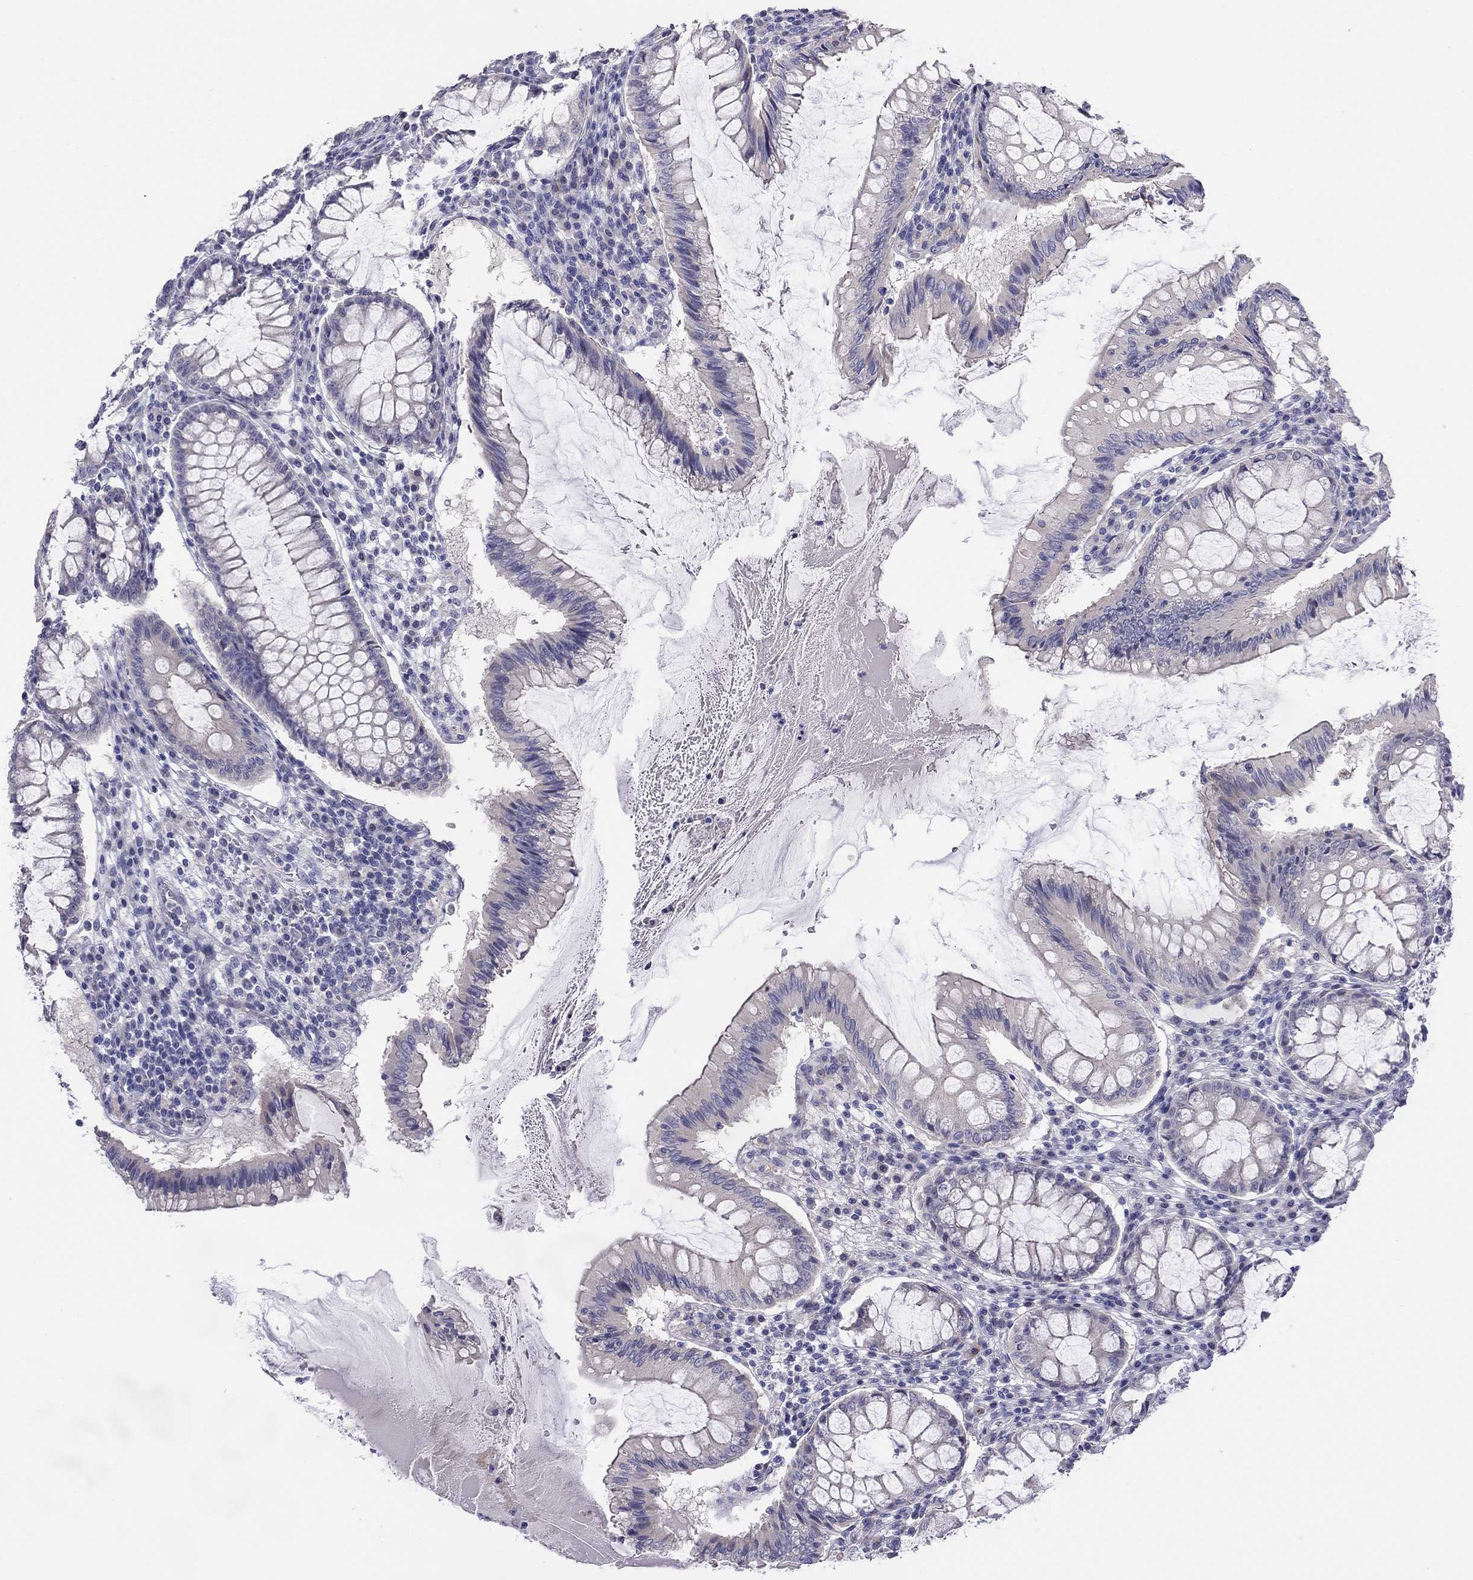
{"staining": {"intensity": "negative", "quantity": "none", "location": "none"}, "tissue": "colorectal cancer", "cell_type": "Tumor cells", "image_type": "cancer", "snomed": [{"axis": "morphology", "description": "Adenocarcinoma, NOS"}, {"axis": "topography", "description": "Colon"}], "caption": "A micrograph of colorectal cancer (adenocarcinoma) stained for a protein demonstrates no brown staining in tumor cells.", "gene": "MGAT4C", "patient": {"sex": "female", "age": 70}}